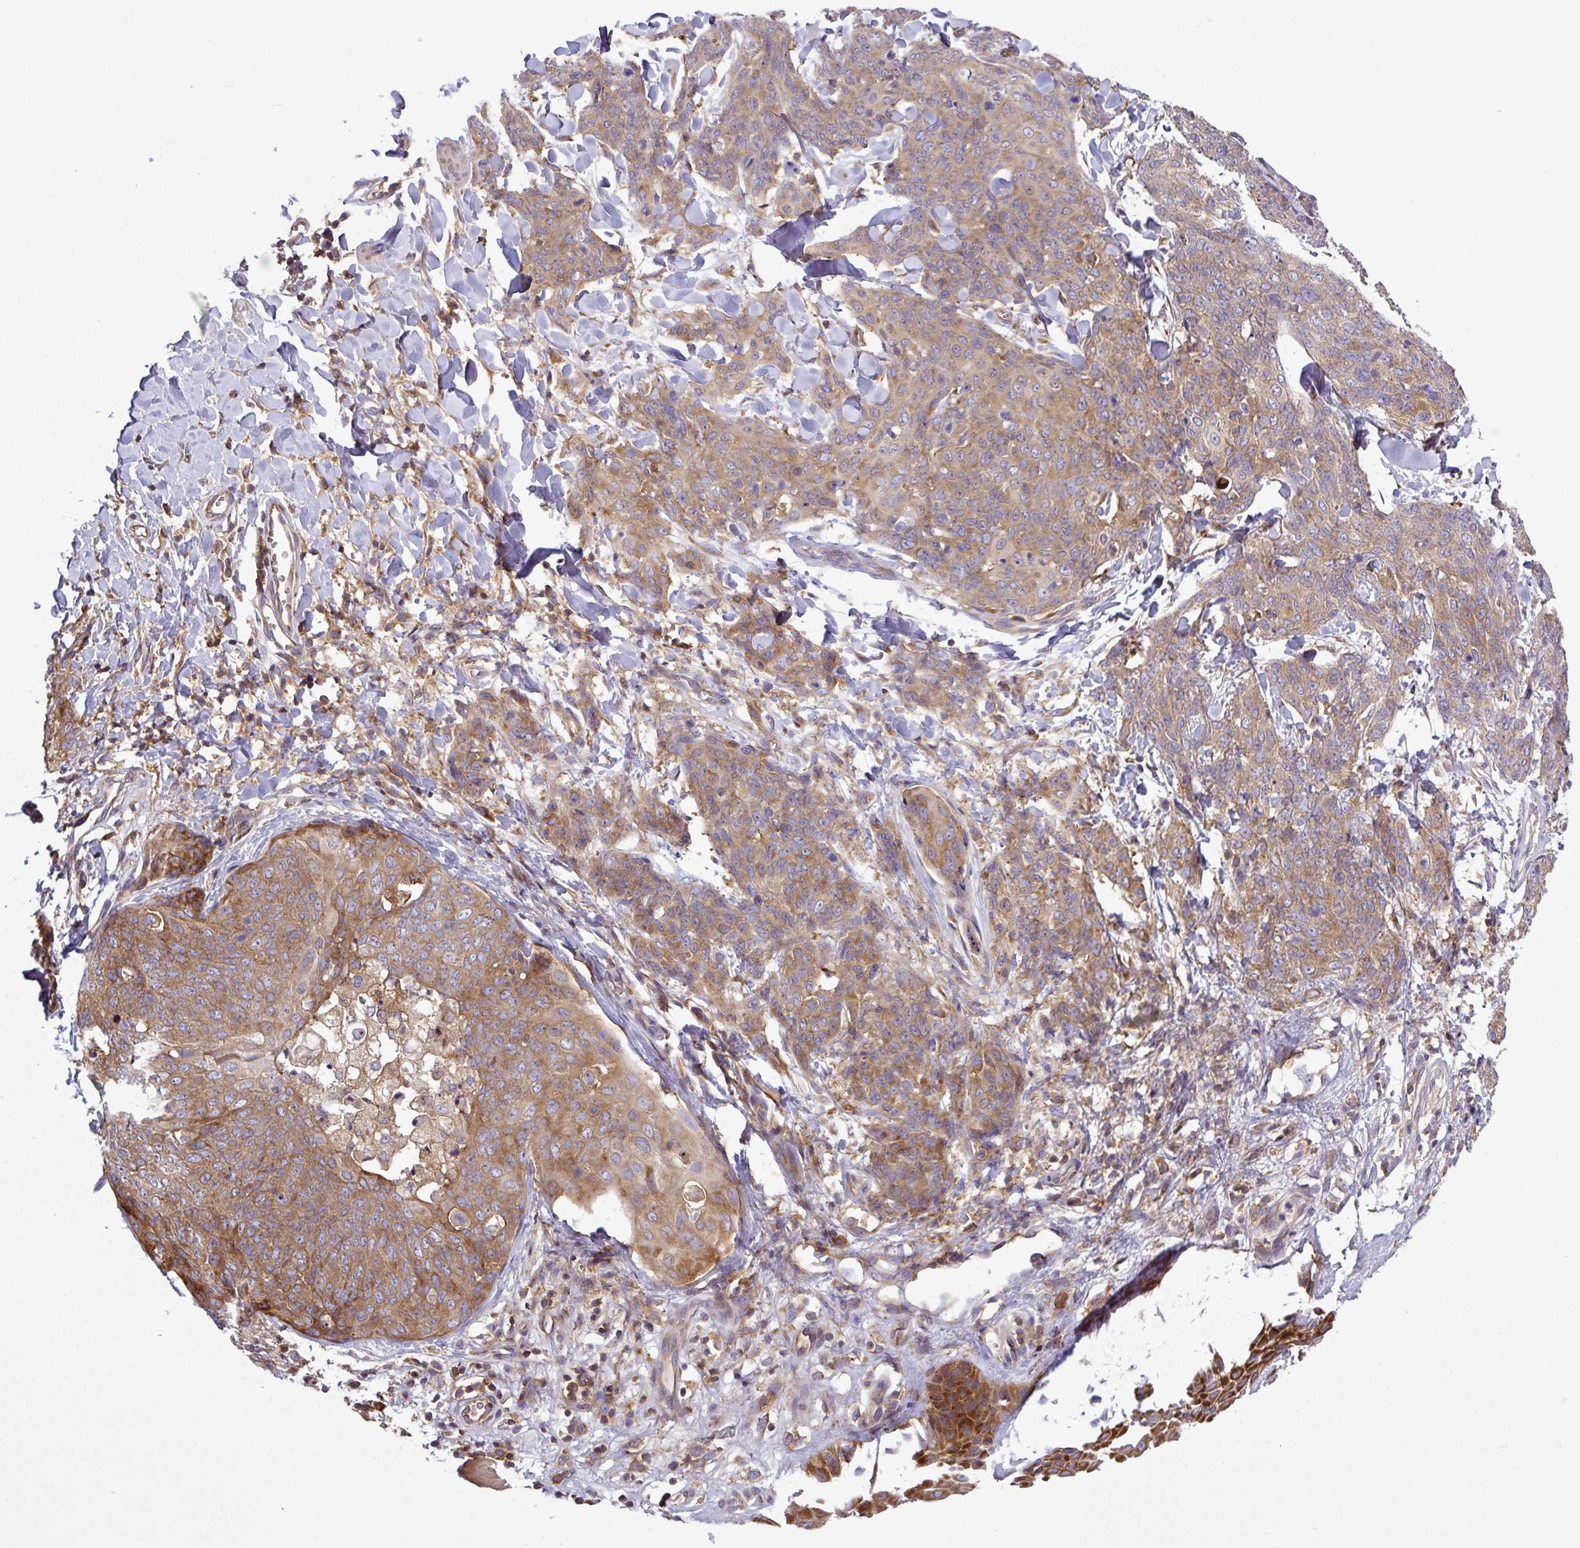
{"staining": {"intensity": "moderate", "quantity": ">75%", "location": "cytoplasmic/membranous"}, "tissue": "skin cancer", "cell_type": "Tumor cells", "image_type": "cancer", "snomed": [{"axis": "morphology", "description": "Squamous cell carcinoma, NOS"}, {"axis": "topography", "description": "Skin"}, {"axis": "topography", "description": "Vulva"}], "caption": "Tumor cells reveal medium levels of moderate cytoplasmic/membranous staining in about >75% of cells in human squamous cell carcinoma (skin).", "gene": "LRRC74B", "patient": {"sex": "female", "age": 85}}